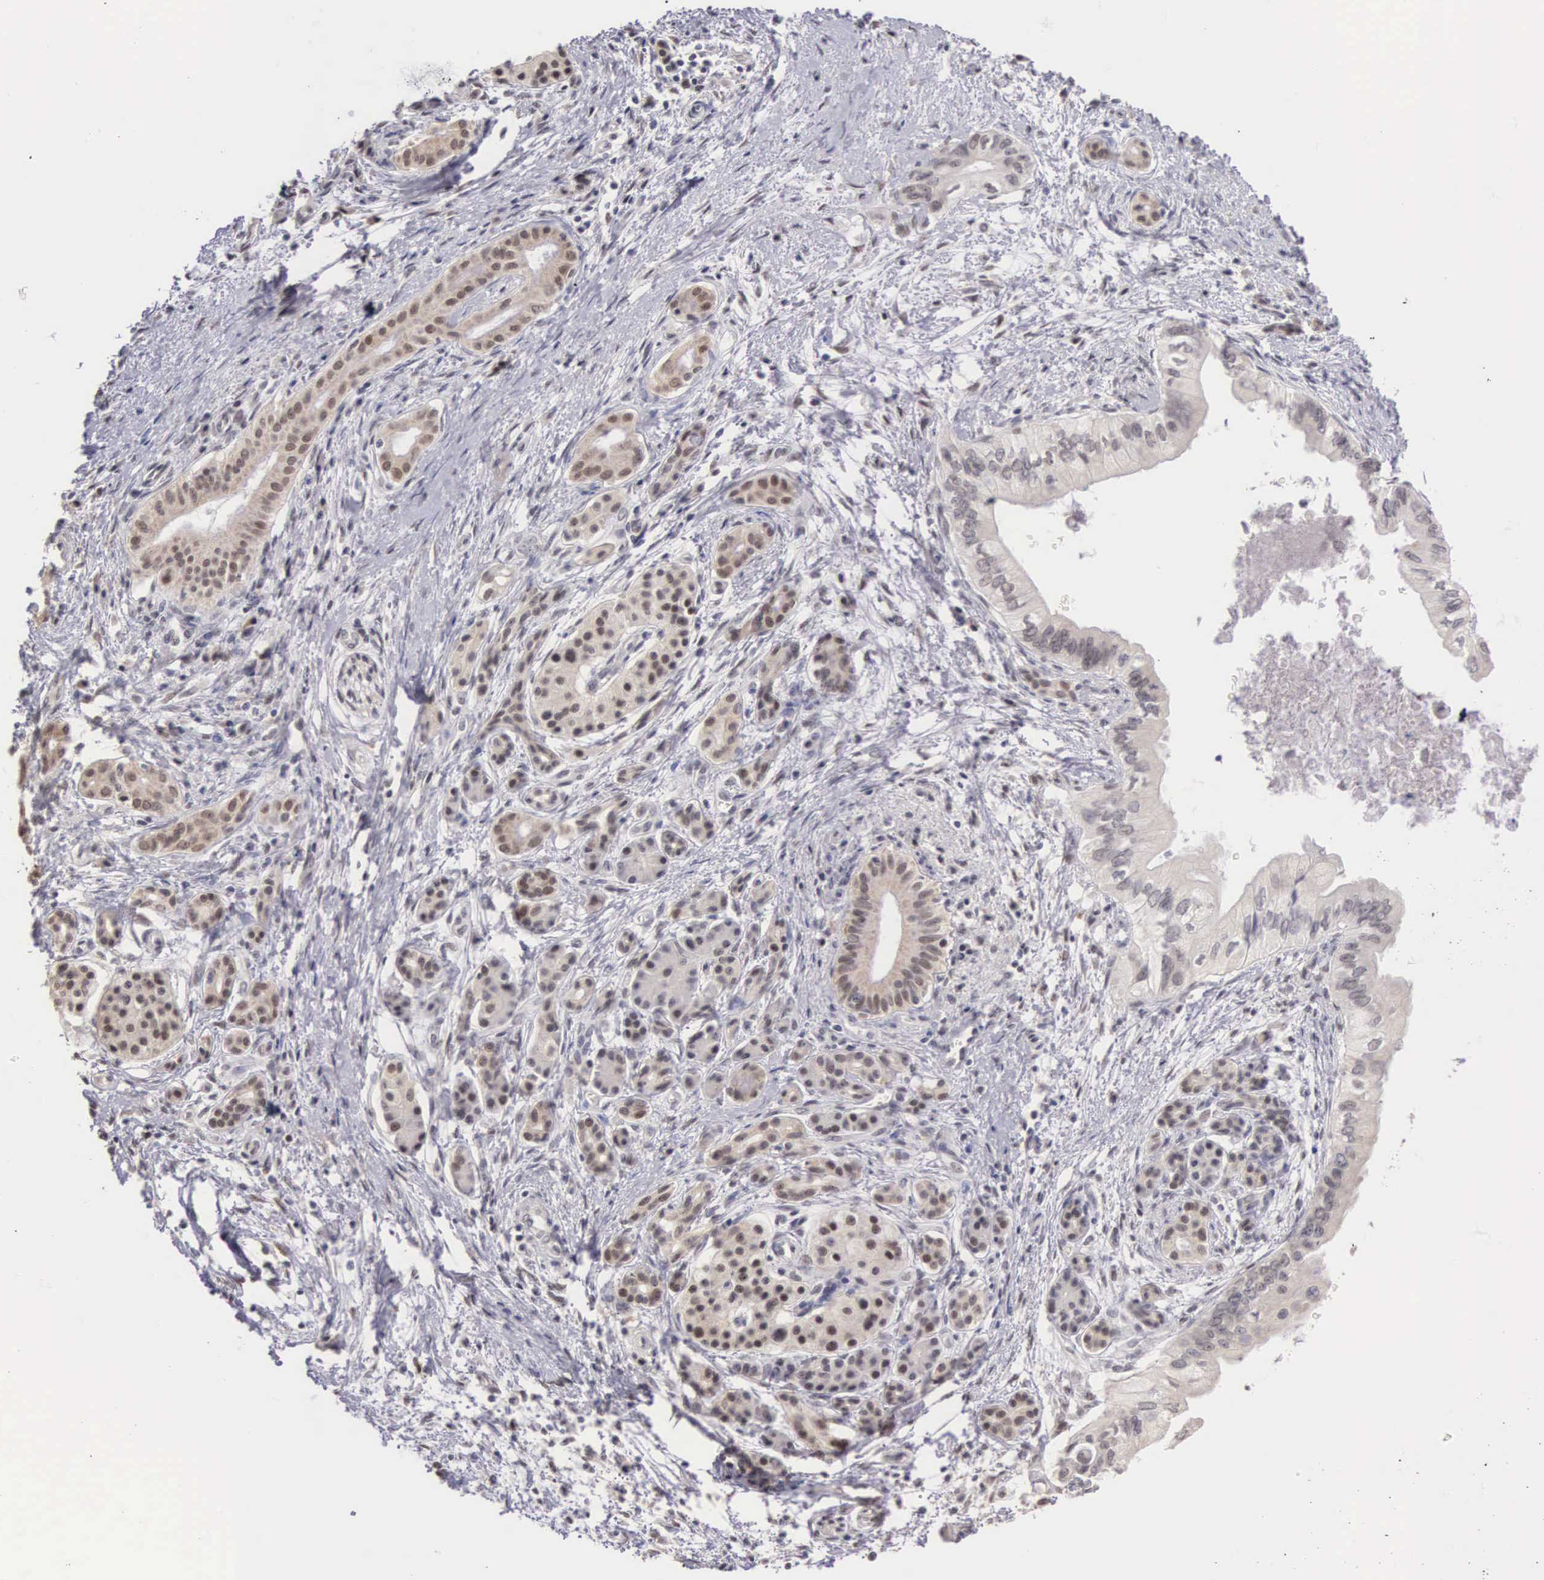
{"staining": {"intensity": "moderate", "quantity": "25%-75%", "location": "nuclear"}, "tissue": "pancreatic cancer", "cell_type": "Tumor cells", "image_type": "cancer", "snomed": [{"axis": "morphology", "description": "Adenocarcinoma, NOS"}, {"axis": "topography", "description": "Pancreas"}], "caption": "Tumor cells exhibit medium levels of moderate nuclear staining in approximately 25%-75% of cells in pancreatic cancer. (IHC, brightfield microscopy, high magnification).", "gene": "HMGXB4", "patient": {"sex": "female", "age": 66}}